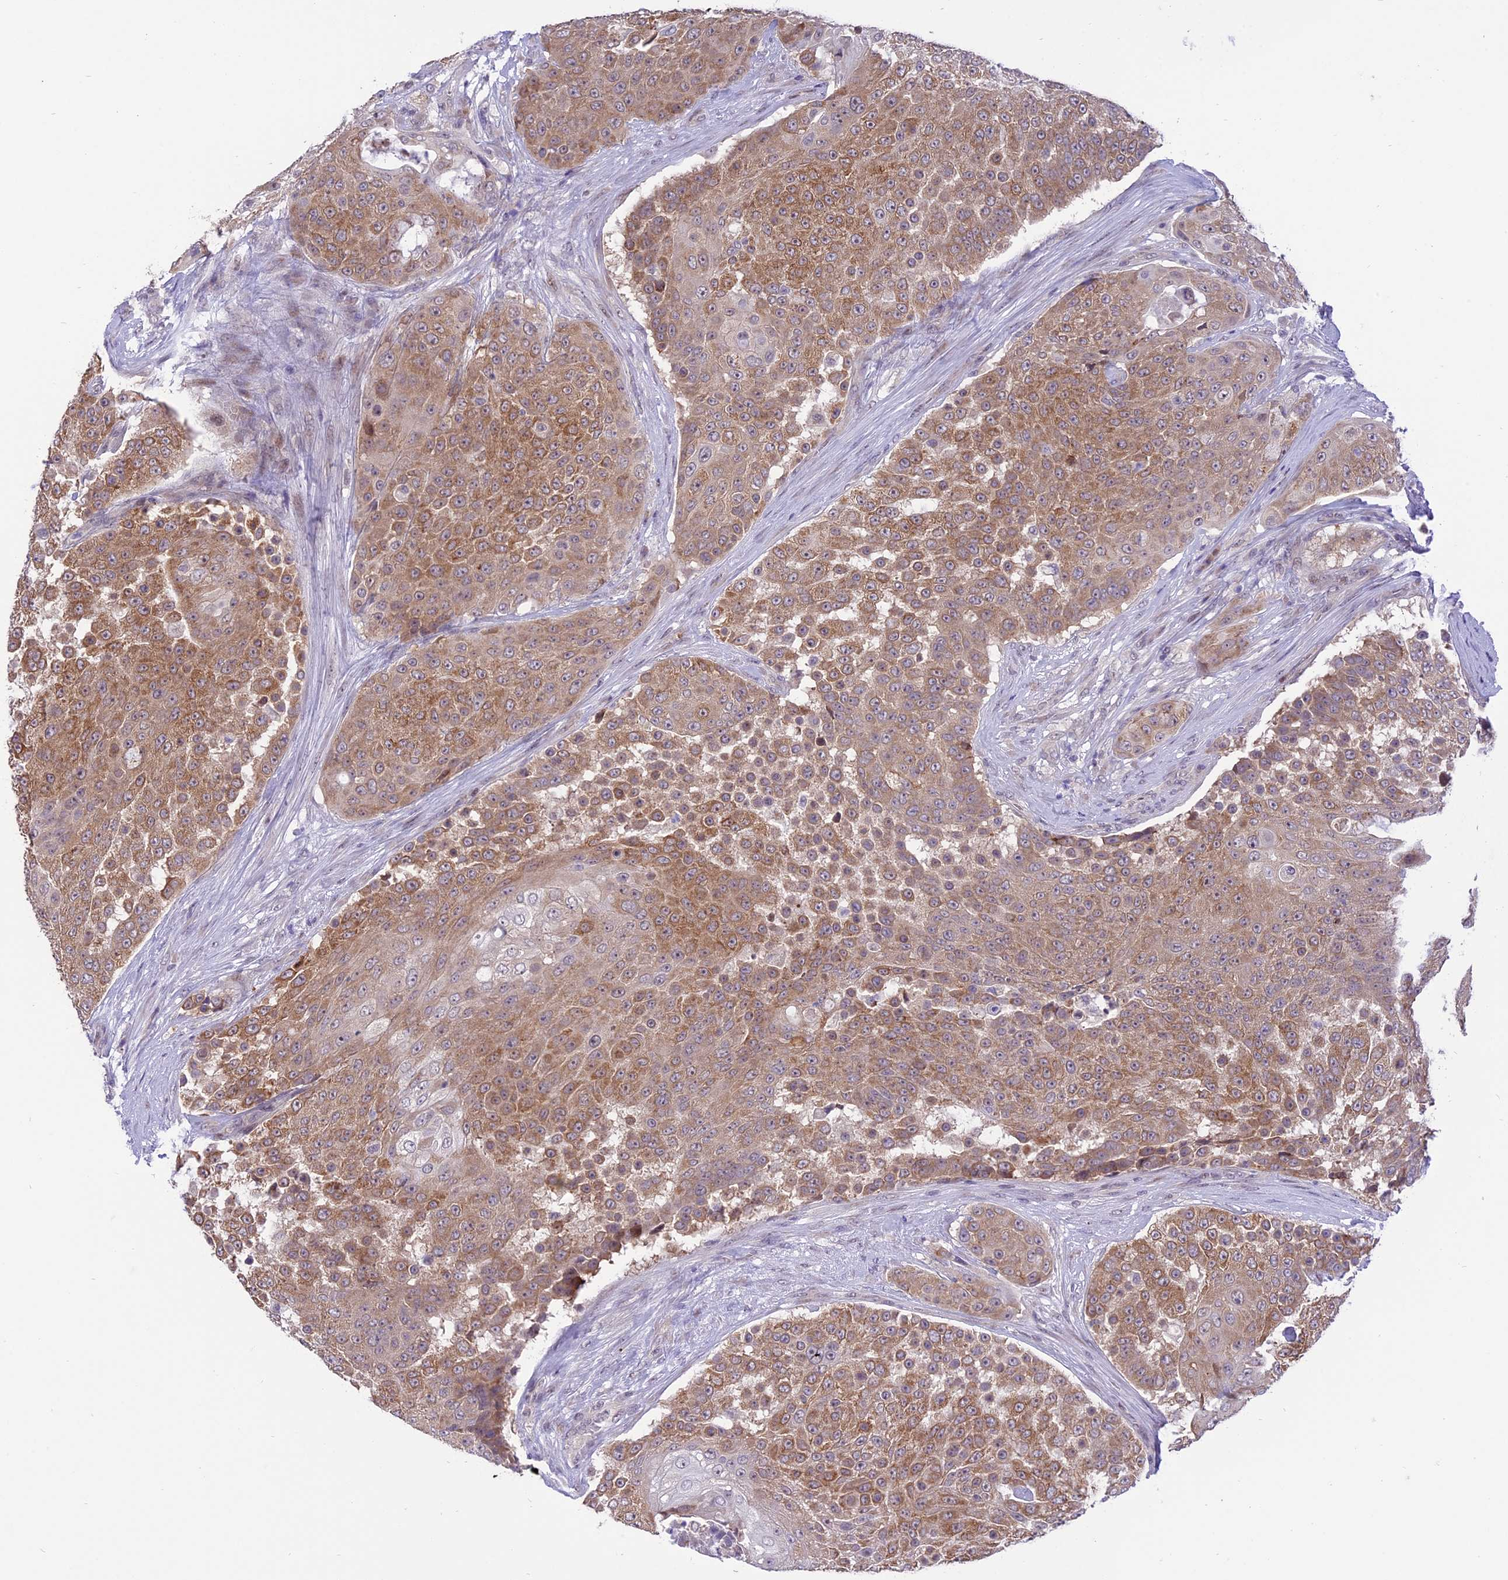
{"staining": {"intensity": "moderate", "quantity": ">75%", "location": "cytoplasmic/membranous"}, "tissue": "urothelial cancer", "cell_type": "Tumor cells", "image_type": "cancer", "snomed": [{"axis": "morphology", "description": "Urothelial carcinoma, High grade"}, {"axis": "topography", "description": "Urinary bladder"}], "caption": "DAB (3,3'-diaminobenzidine) immunohistochemical staining of urothelial cancer shows moderate cytoplasmic/membranous protein expression in approximately >75% of tumor cells.", "gene": "ZNF837", "patient": {"sex": "female", "age": 63}}